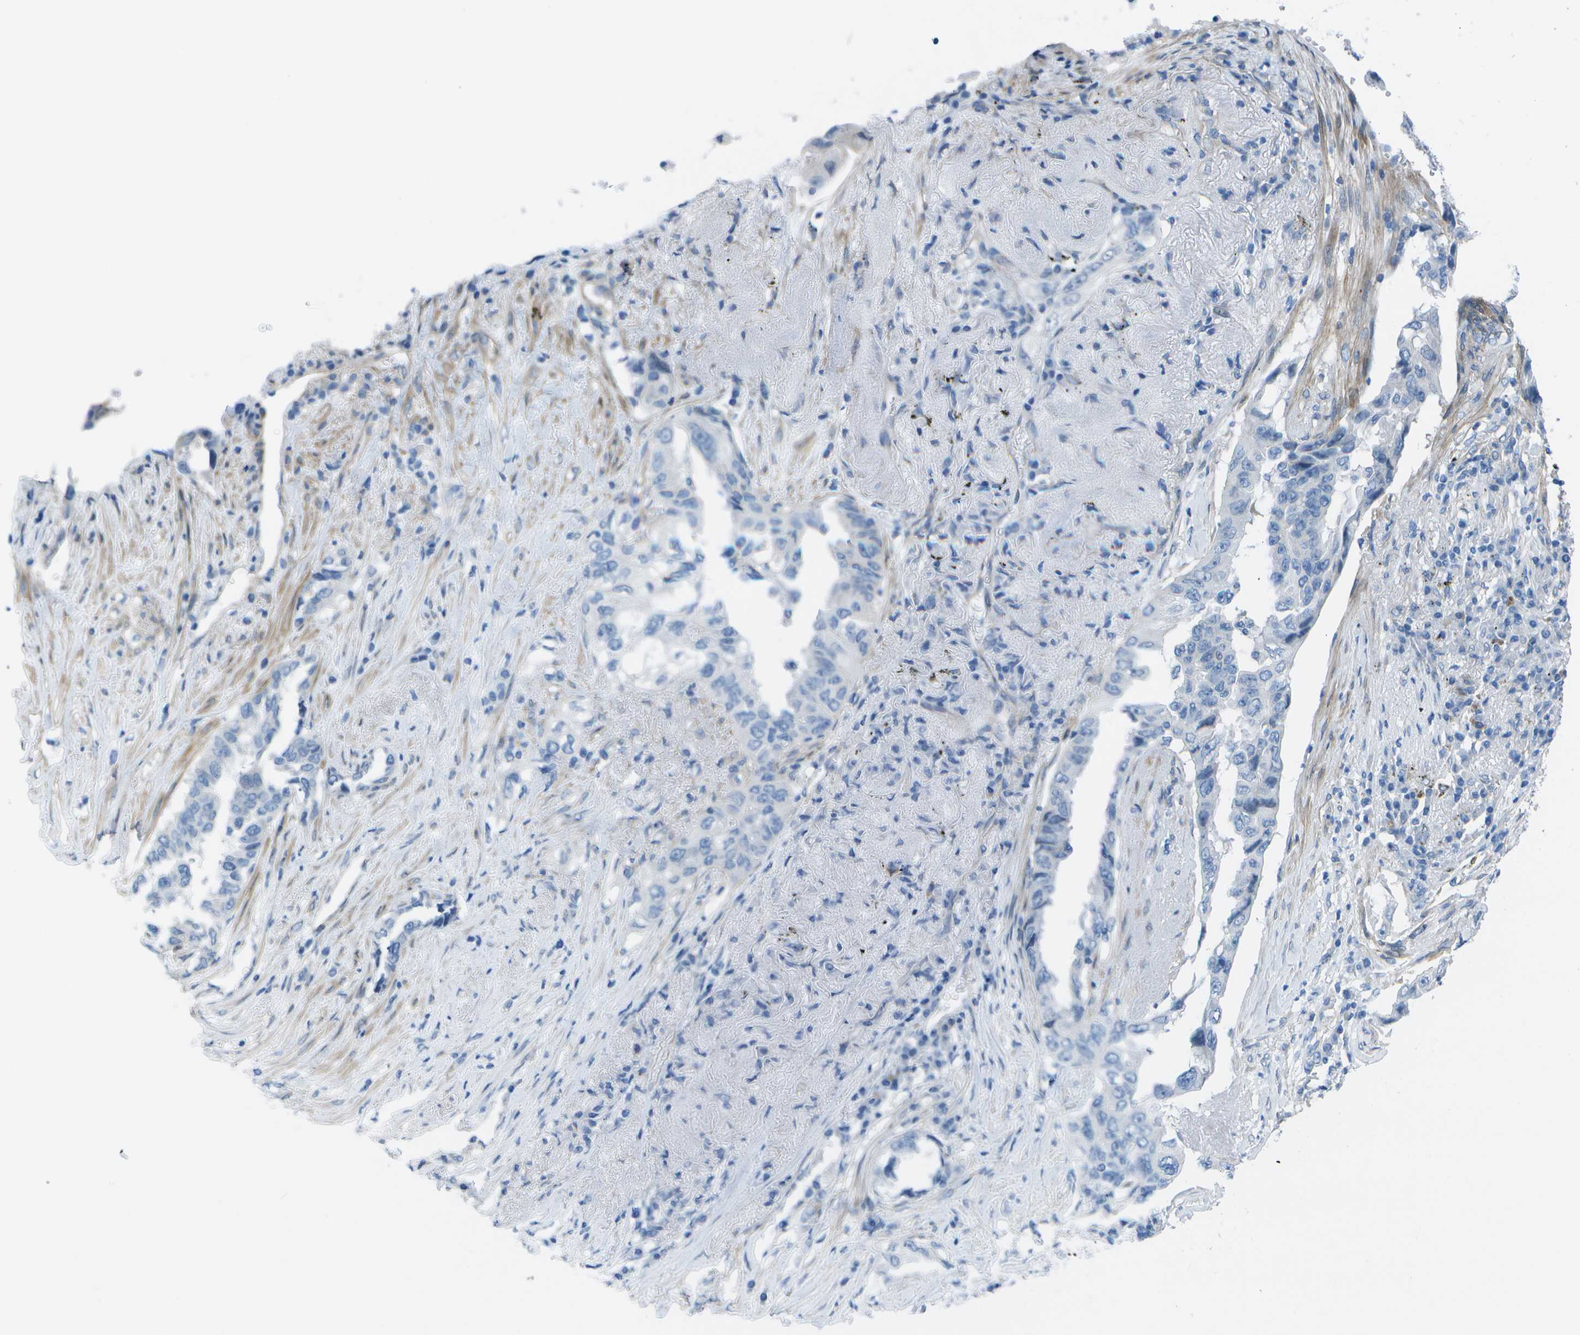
{"staining": {"intensity": "negative", "quantity": "none", "location": "none"}, "tissue": "lung cancer", "cell_type": "Tumor cells", "image_type": "cancer", "snomed": [{"axis": "morphology", "description": "Adenocarcinoma, NOS"}, {"axis": "topography", "description": "Lung"}], "caption": "Immunohistochemistry of lung cancer (adenocarcinoma) shows no expression in tumor cells.", "gene": "SORBS3", "patient": {"sex": "female", "age": 51}}